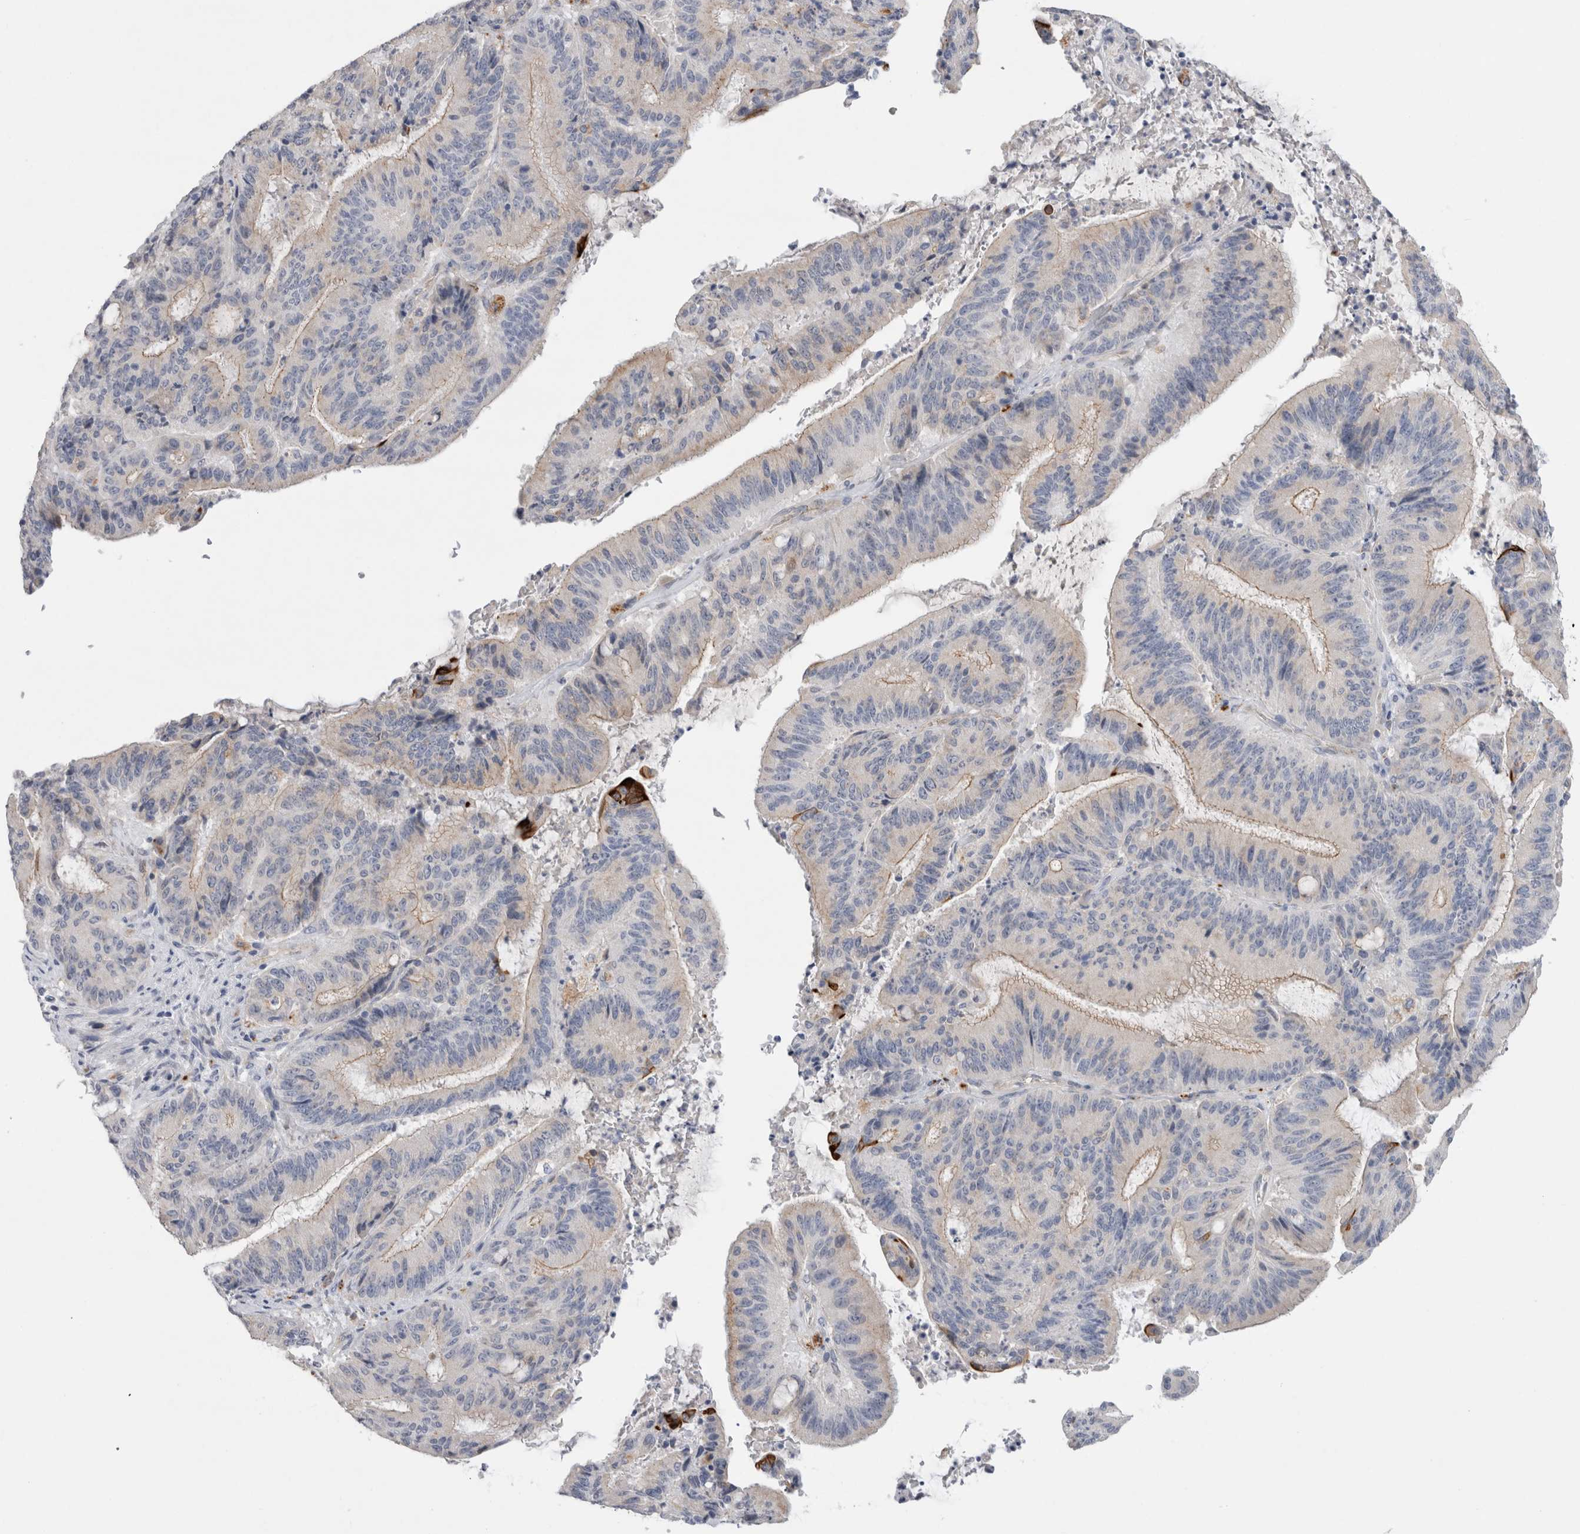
{"staining": {"intensity": "strong", "quantity": "<25%", "location": "cytoplasmic/membranous"}, "tissue": "liver cancer", "cell_type": "Tumor cells", "image_type": "cancer", "snomed": [{"axis": "morphology", "description": "Normal tissue, NOS"}, {"axis": "morphology", "description": "Cholangiocarcinoma"}, {"axis": "topography", "description": "Liver"}, {"axis": "topography", "description": "Peripheral nerve tissue"}], "caption": "Brown immunohistochemical staining in human liver cancer reveals strong cytoplasmic/membranous expression in approximately <25% of tumor cells.", "gene": "GAA", "patient": {"sex": "female", "age": 73}}